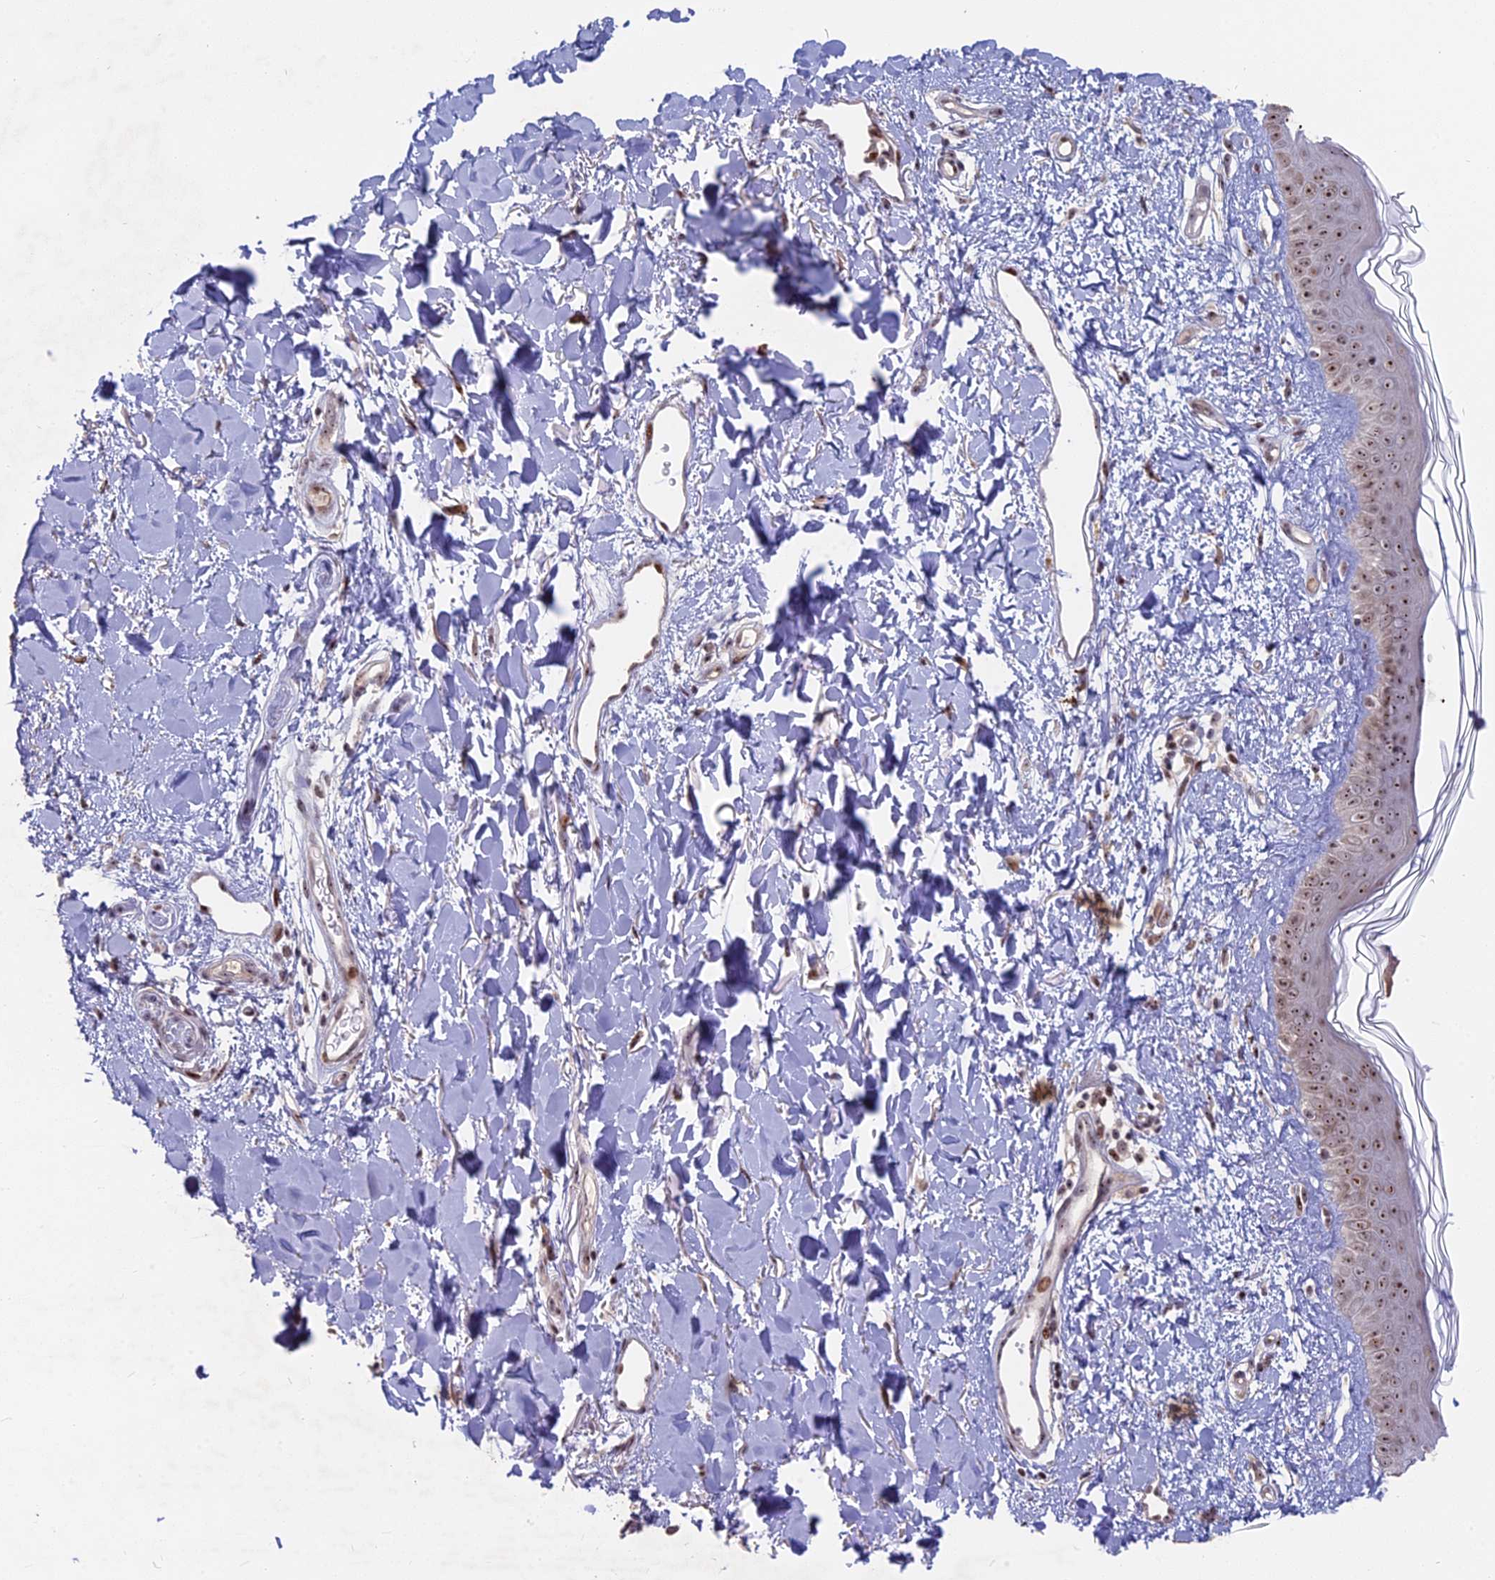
{"staining": {"intensity": "moderate", "quantity": ">75%", "location": "cytoplasmic/membranous,nuclear"}, "tissue": "skin", "cell_type": "Fibroblasts", "image_type": "normal", "snomed": [{"axis": "morphology", "description": "Normal tissue, NOS"}, {"axis": "topography", "description": "Skin"}], "caption": "Skin stained for a protein displays moderate cytoplasmic/membranous,nuclear positivity in fibroblasts. Using DAB (brown) and hematoxylin (blue) stains, captured at high magnification using brightfield microscopy.", "gene": "FAM131A", "patient": {"sex": "female", "age": 58}}